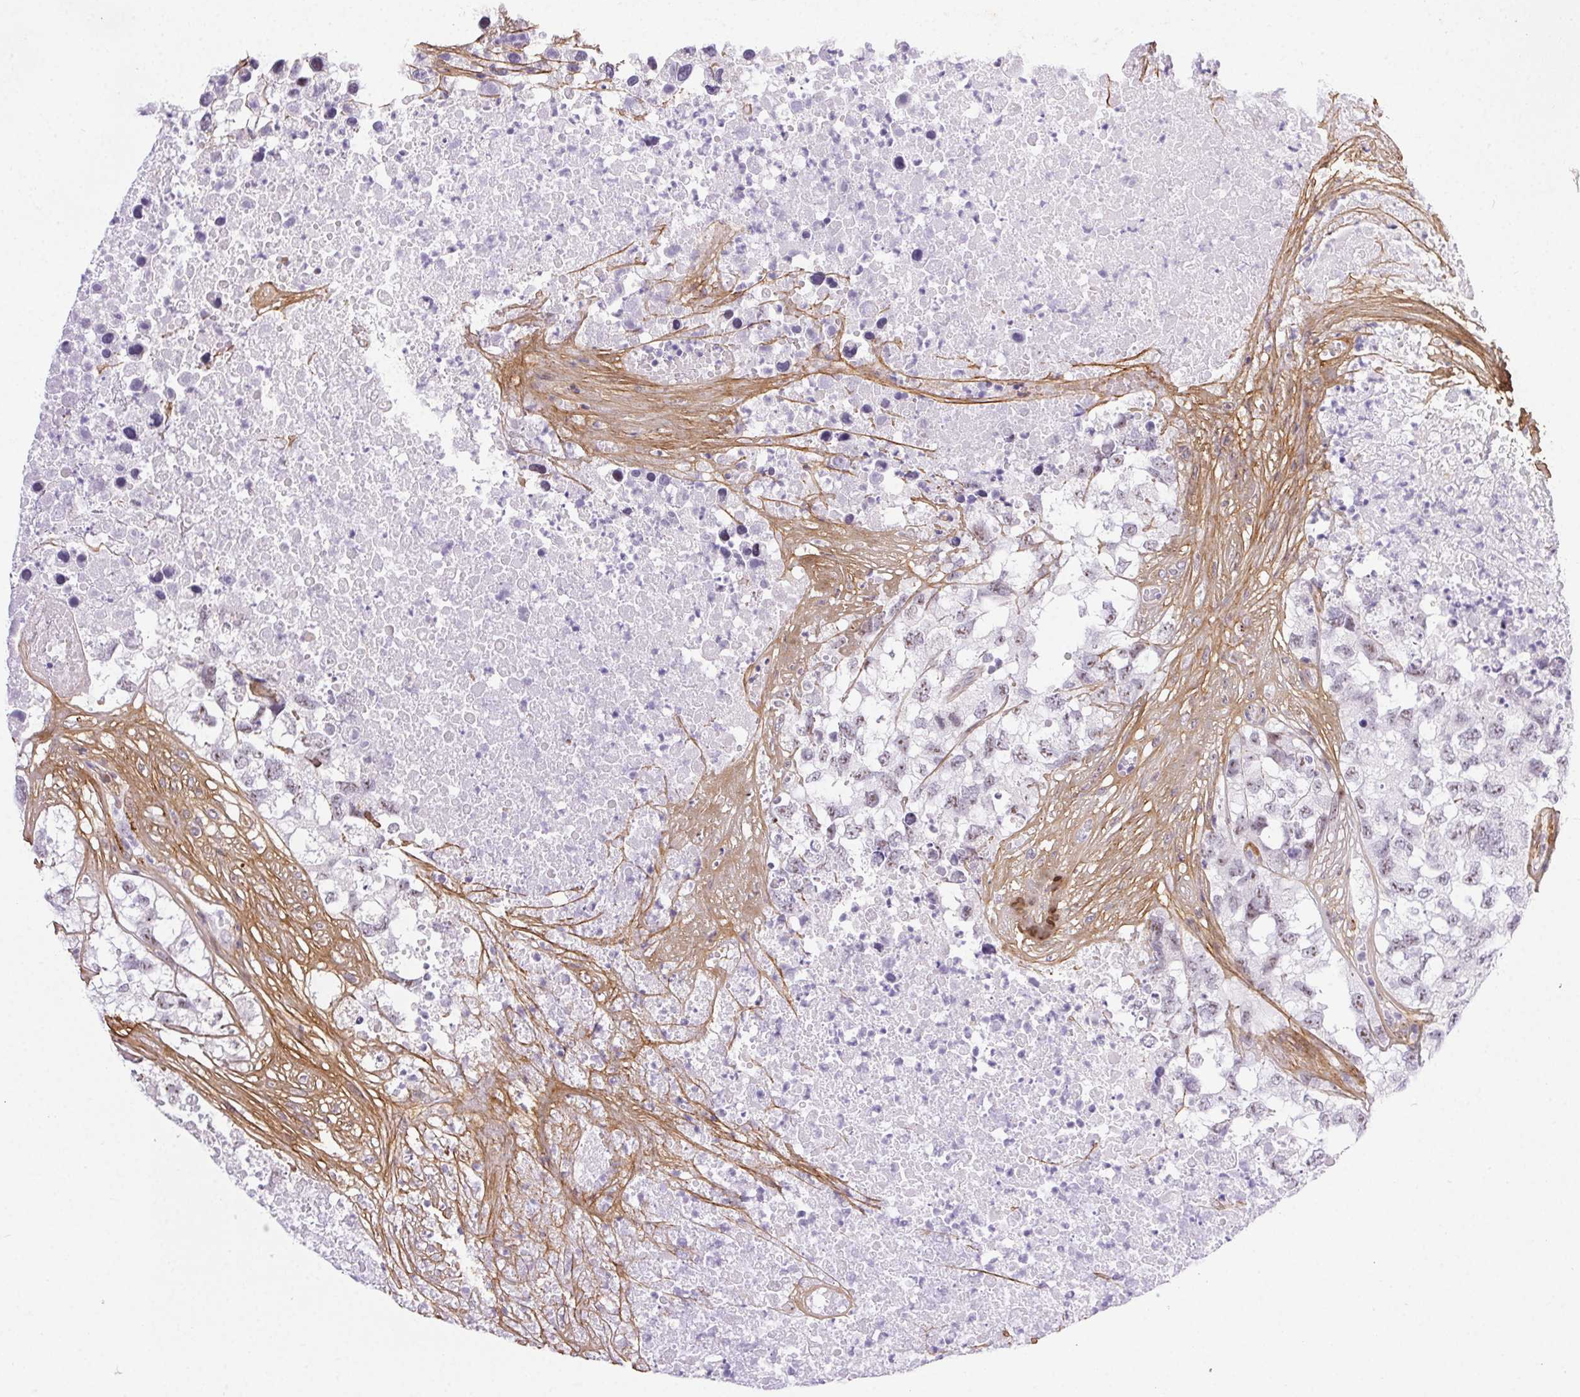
{"staining": {"intensity": "weak", "quantity": "25%-75%", "location": "nuclear"}, "tissue": "testis cancer", "cell_type": "Tumor cells", "image_type": "cancer", "snomed": [{"axis": "morphology", "description": "Carcinoma, Embryonal, NOS"}, {"axis": "topography", "description": "Testis"}], "caption": "Protein staining by immunohistochemistry (IHC) demonstrates weak nuclear expression in about 25%-75% of tumor cells in testis embryonal carcinoma.", "gene": "PDZD2", "patient": {"sex": "male", "age": 83}}